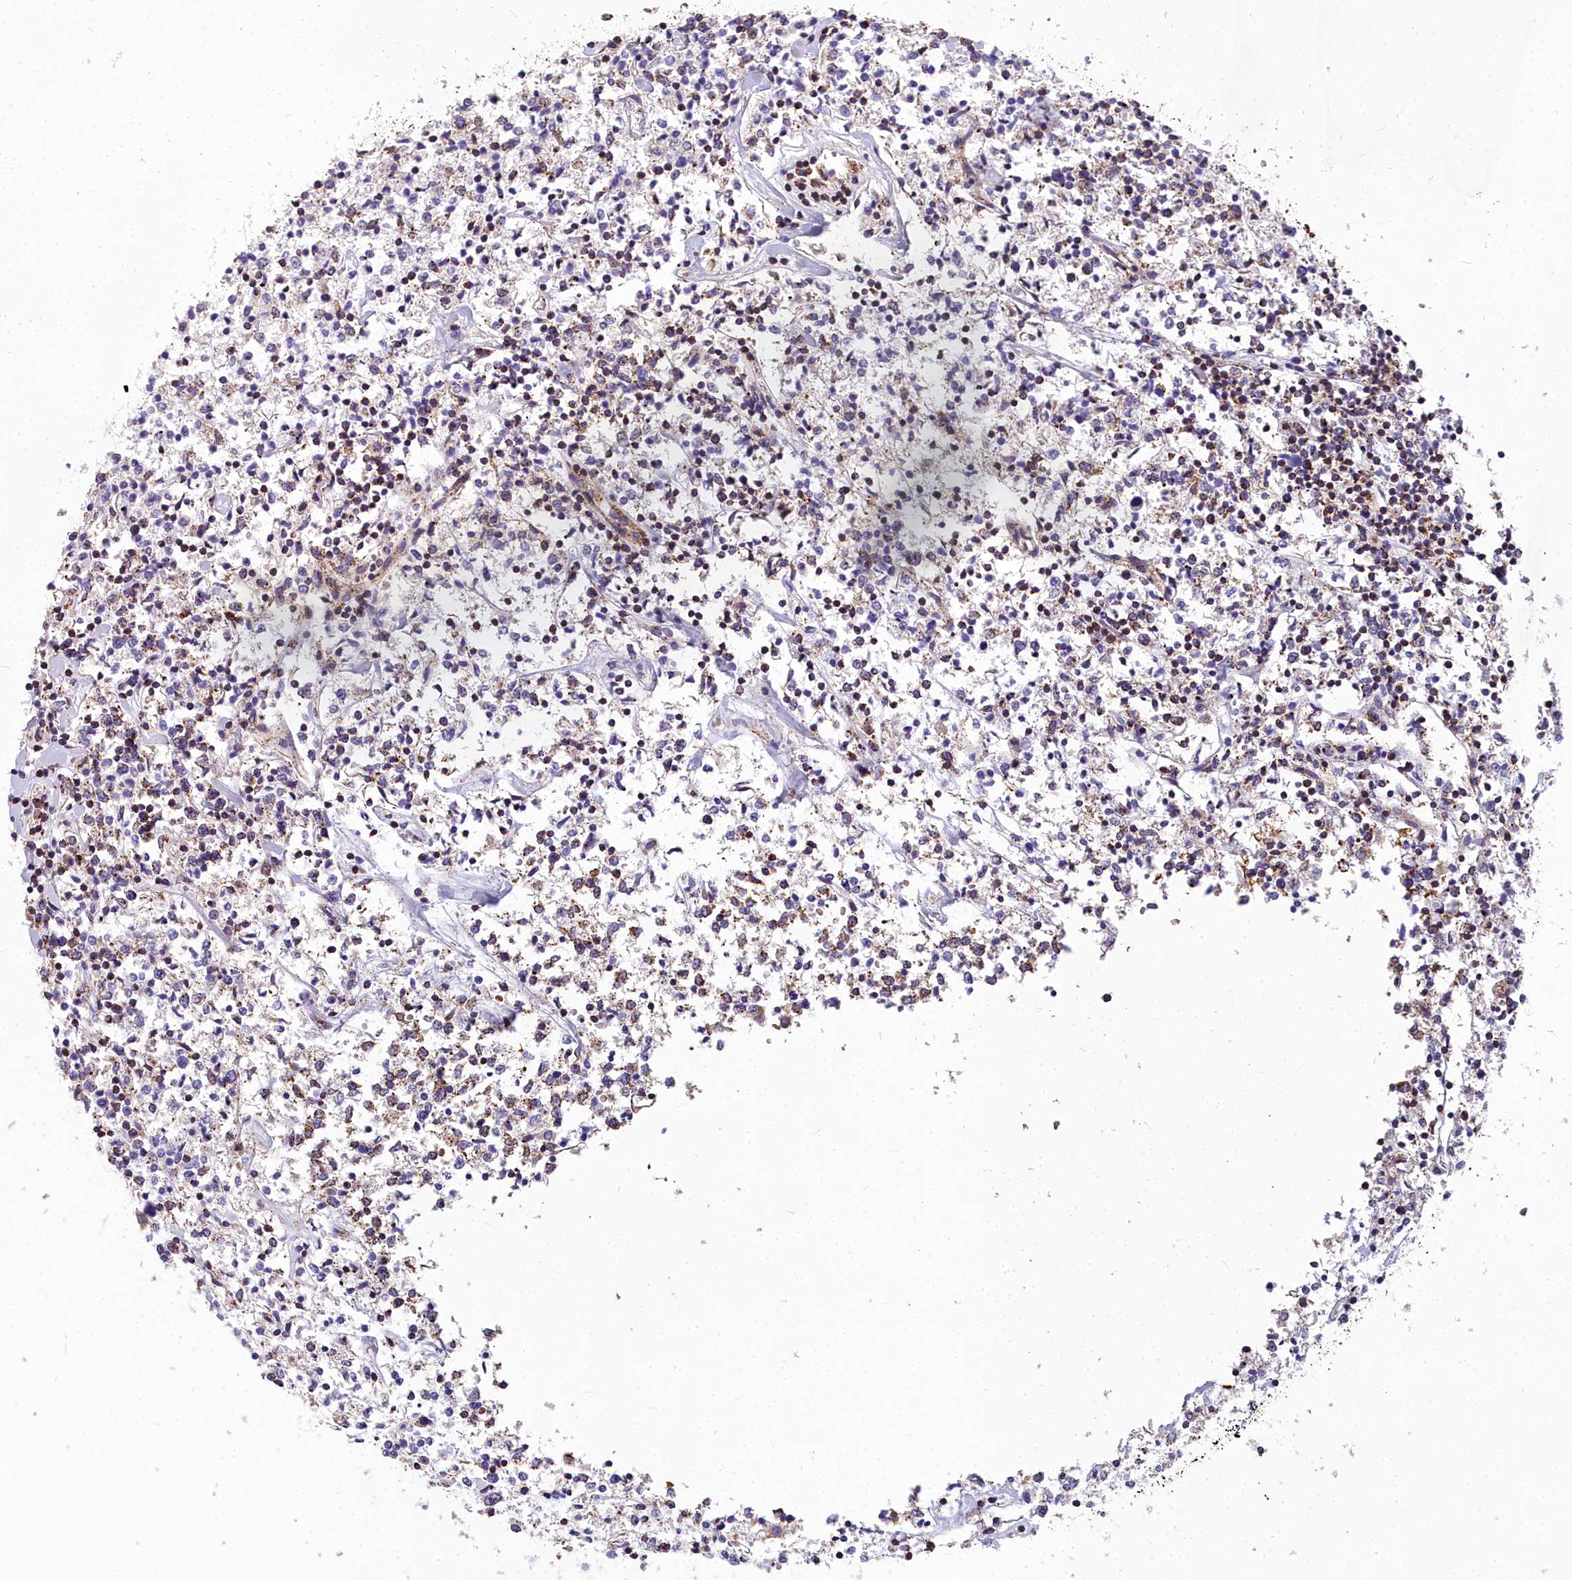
{"staining": {"intensity": "moderate", "quantity": "<25%", "location": "cytoplasmic/membranous"}, "tissue": "lymphoma", "cell_type": "Tumor cells", "image_type": "cancer", "snomed": [{"axis": "morphology", "description": "Malignant lymphoma, non-Hodgkin's type, Low grade"}, {"axis": "topography", "description": "Small intestine"}], "caption": "Malignant lymphoma, non-Hodgkin's type (low-grade) was stained to show a protein in brown. There is low levels of moderate cytoplasmic/membranous expression in about <25% of tumor cells. (Stains: DAB (3,3'-diaminobenzidine) in brown, nuclei in blue, Microscopy: brightfield microscopy at high magnification).", "gene": "FRMPD1", "patient": {"sex": "female", "age": 59}}